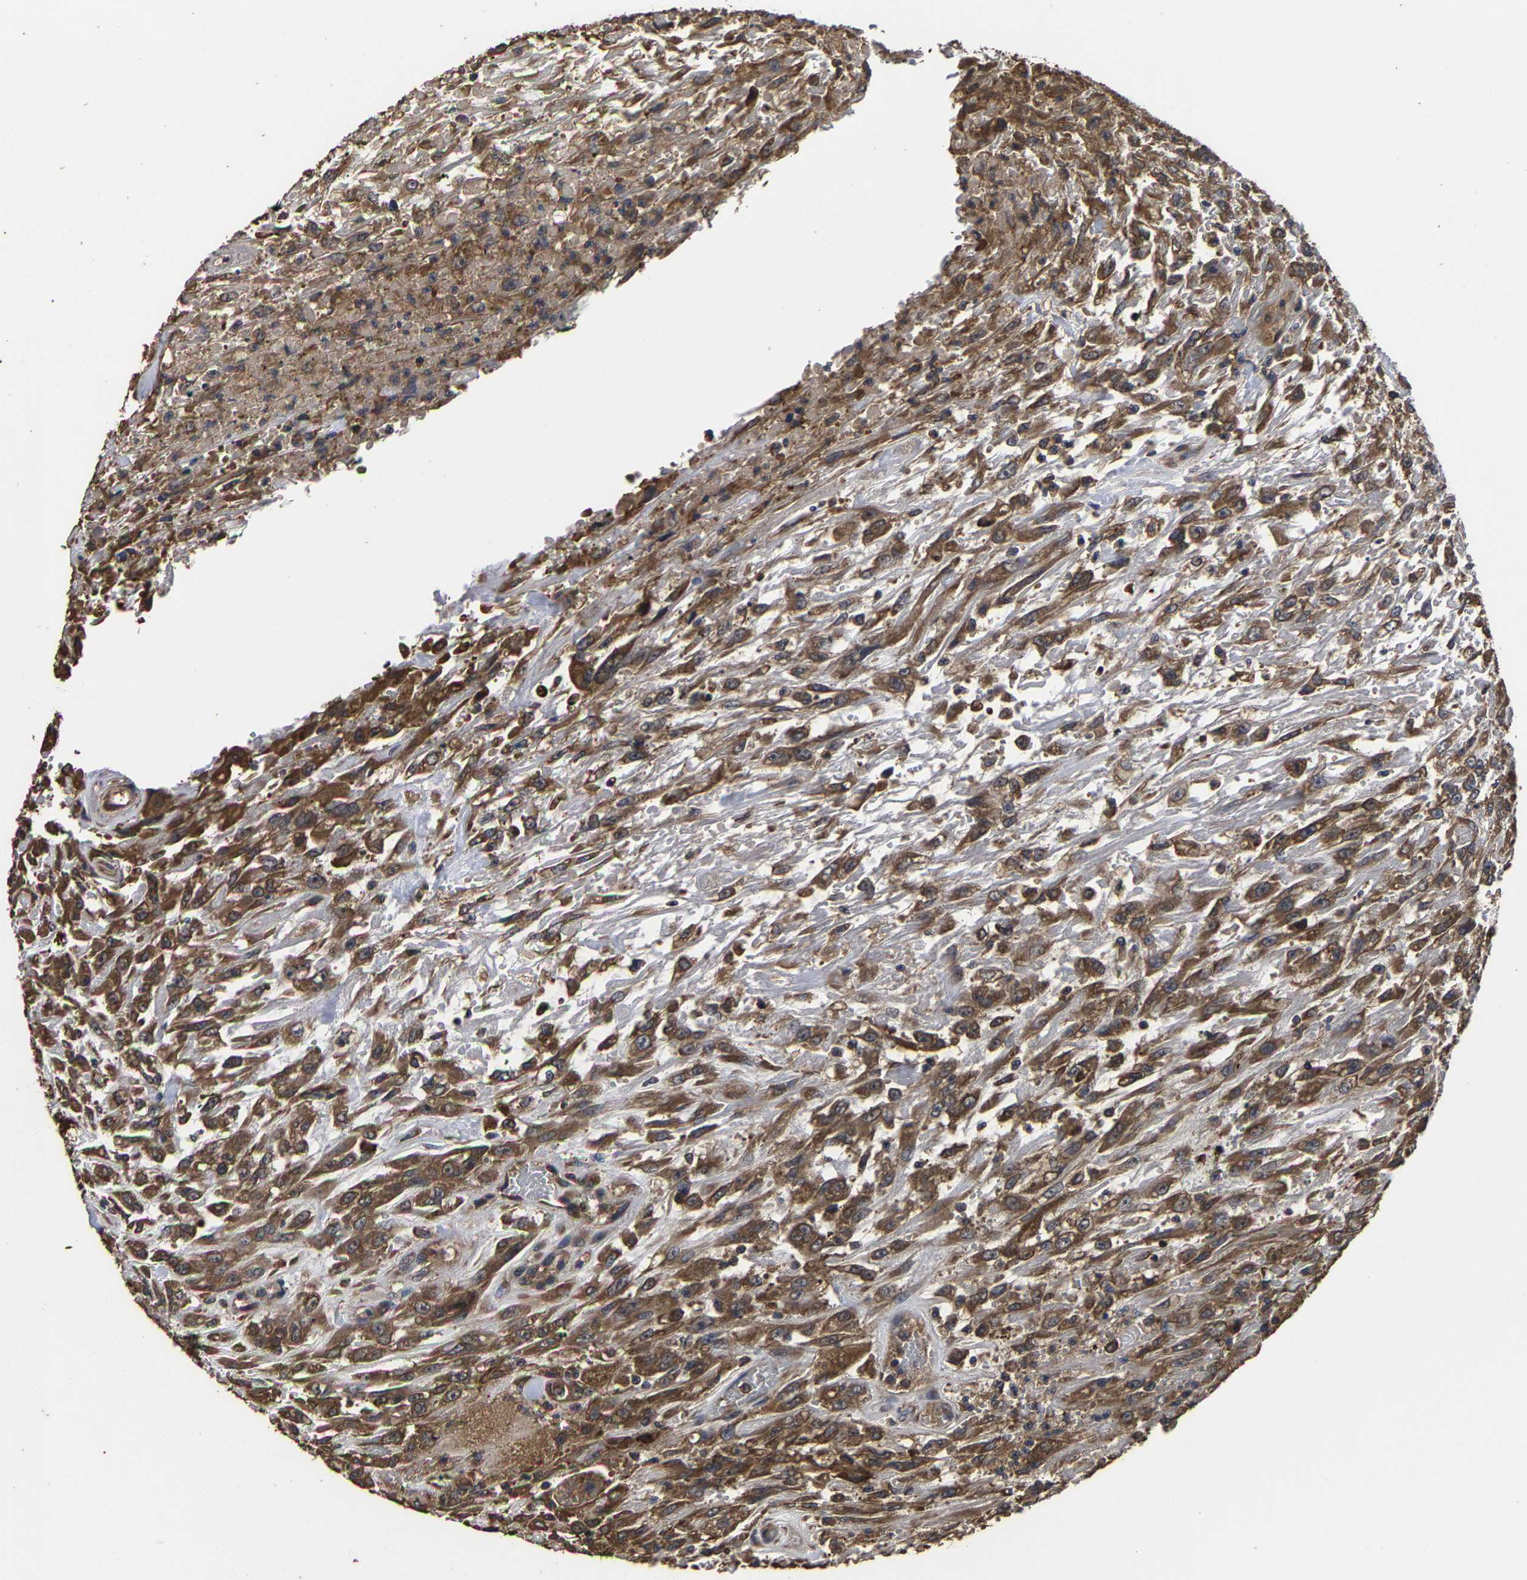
{"staining": {"intensity": "moderate", "quantity": ">75%", "location": "cytoplasmic/membranous"}, "tissue": "urothelial cancer", "cell_type": "Tumor cells", "image_type": "cancer", "snomed": [{"axis": "morphology", "description": "Urothelial carcinoma, High grade"}, {"axis": "topography", "description": "Urinary bladder"}], "caption": "Tumor cells exhibit medium levels of moderate cytoplasmic/membranous expression in about >75% of cells in urothelial carcinoma (high-grade).", "gene": "ITCH", "patient": {"sex": "male", "age": 46}}